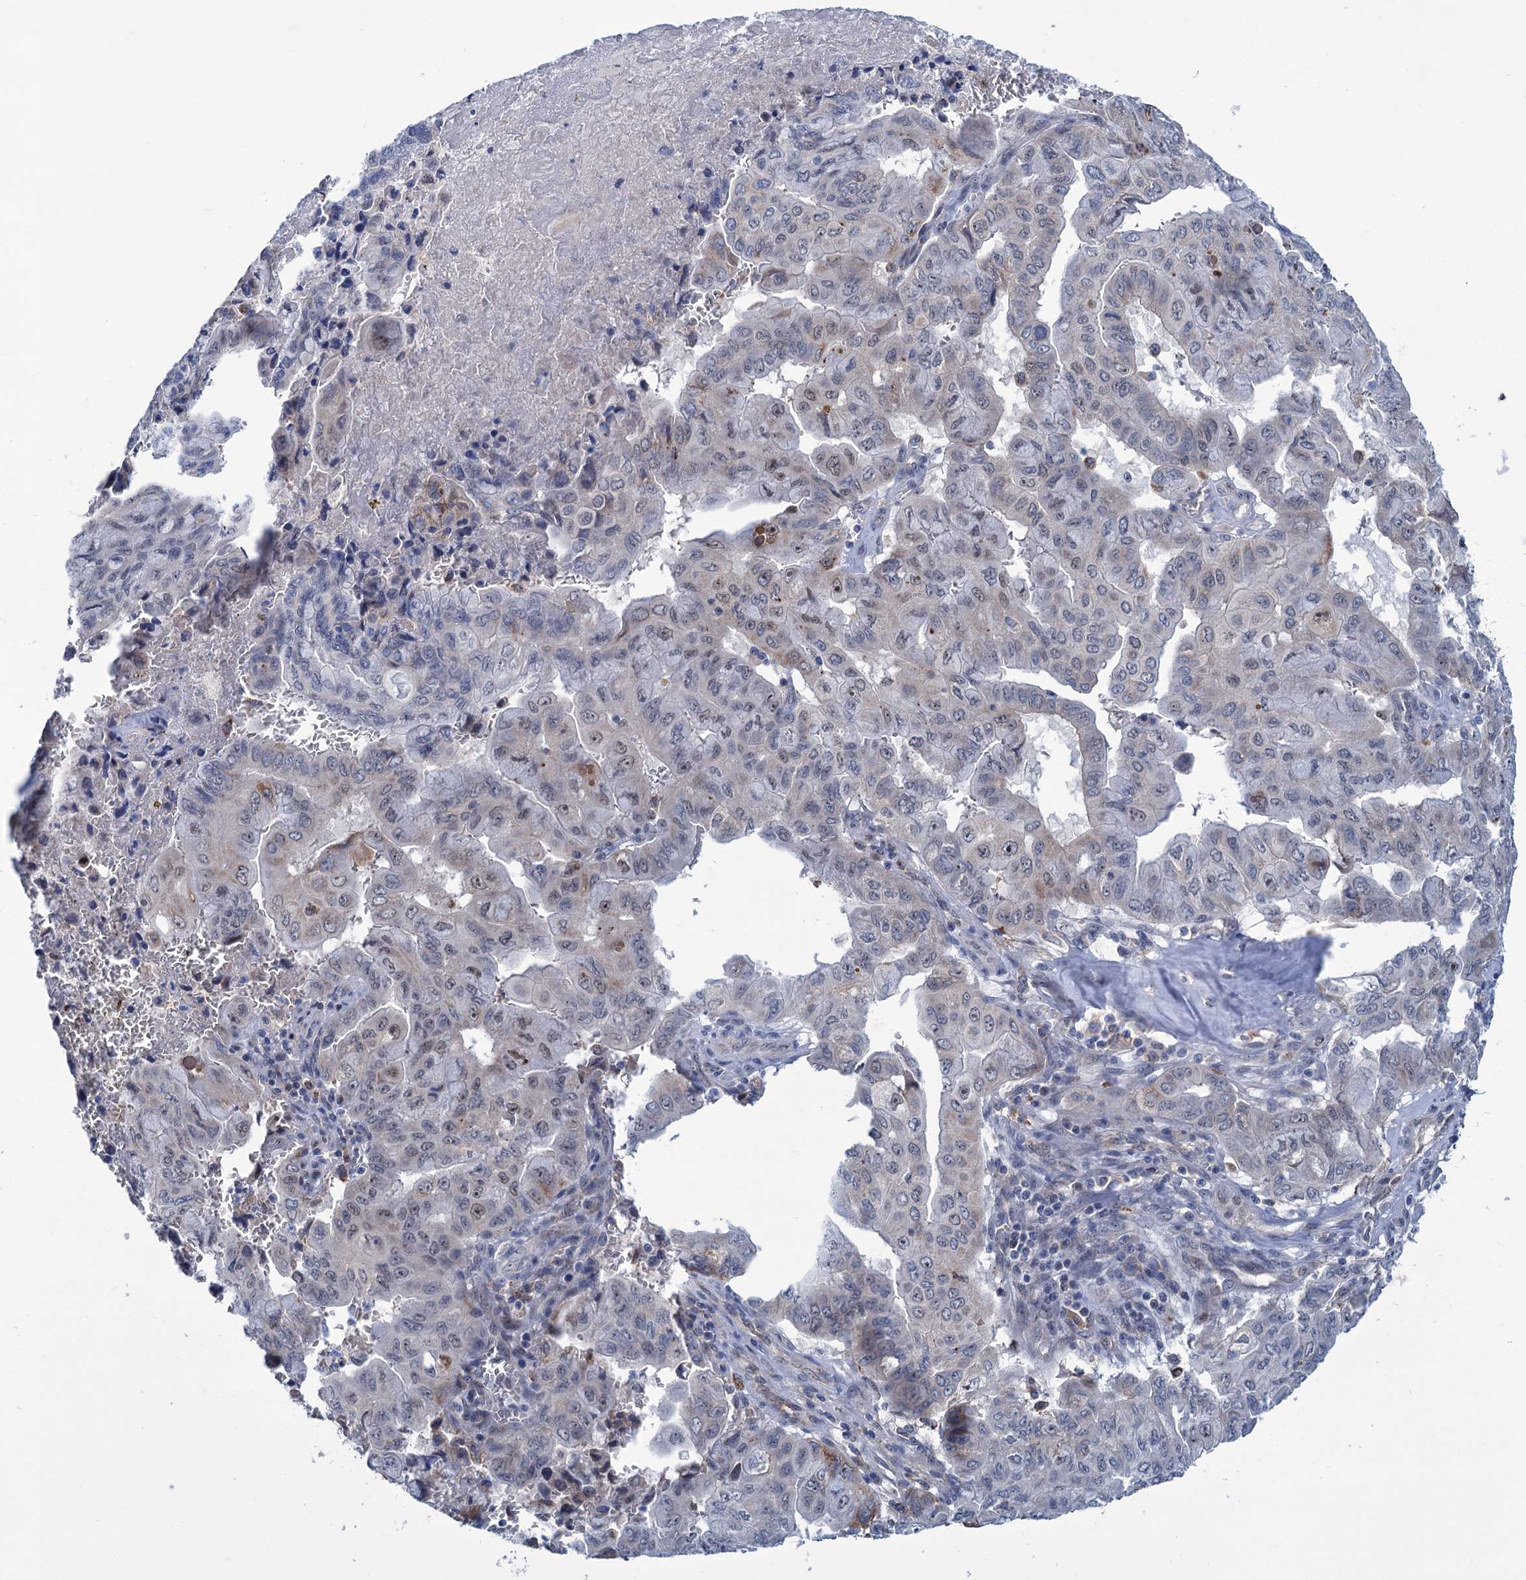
{"staining": {"intensity": "weak", "quantity": "<25%", "location": "cytoplasmic/membranous"}, "tissue": "pancreatic cancer", "cell_type": "Tumor cells", "image_type": "cancer", "snomed": [{"axis": "morphology", "description": "Adenocarcinoma, NOS"}, {"axis": "topography", "description": "Pancreas"}], "caption": "Pancreatic cancer was stained to show a protein in brown. There is no significant positivity in tumor cells. The staining was performed using DAB (3,3'-diaminobenzidine) to visualize the protein expression in brown, while the nuclei were stained in blue with hematoxylin (Magnification: 20x).", "gene": "LPIN1", "patient": {"sex": "male", "age": 51}}